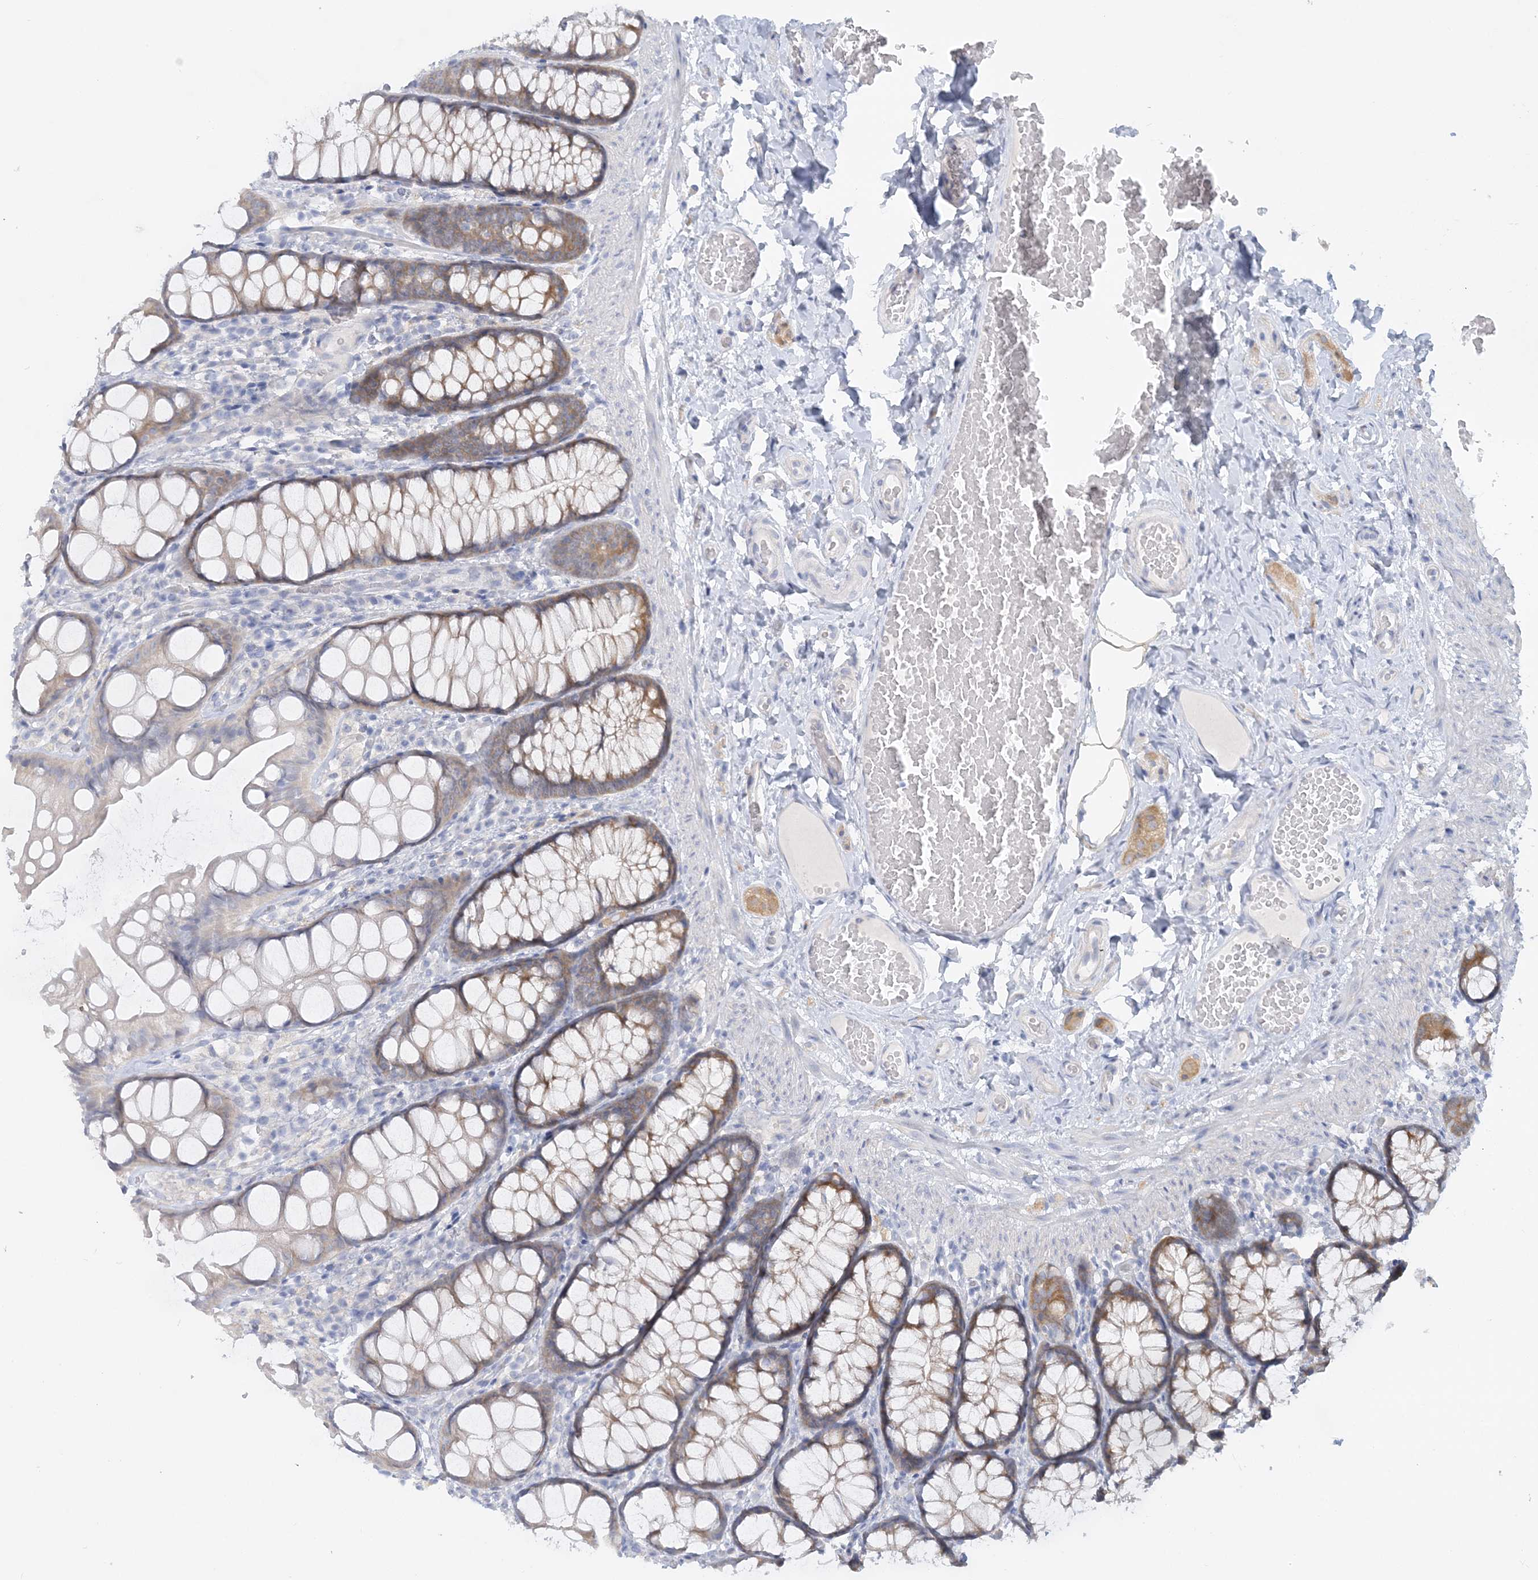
{"staining": {"intensity": "negative", "quantity": "none", "location": "none"}, "tissue": "colon", "cell_type": "Endothelial cells", "image_type": "normal", "snomed": [{"axis": "morphology", "description": "Normal tissue, NOS"}, {"axis": "topography", "description": "Colon"}], "caption": "Endothelial cells show no significant staining in benign colon. (DAB immunohistochemistry (IHC), high magnification).", "gene": "ENSG00000288637", "patient": {"sex": "male", "age": 47}}